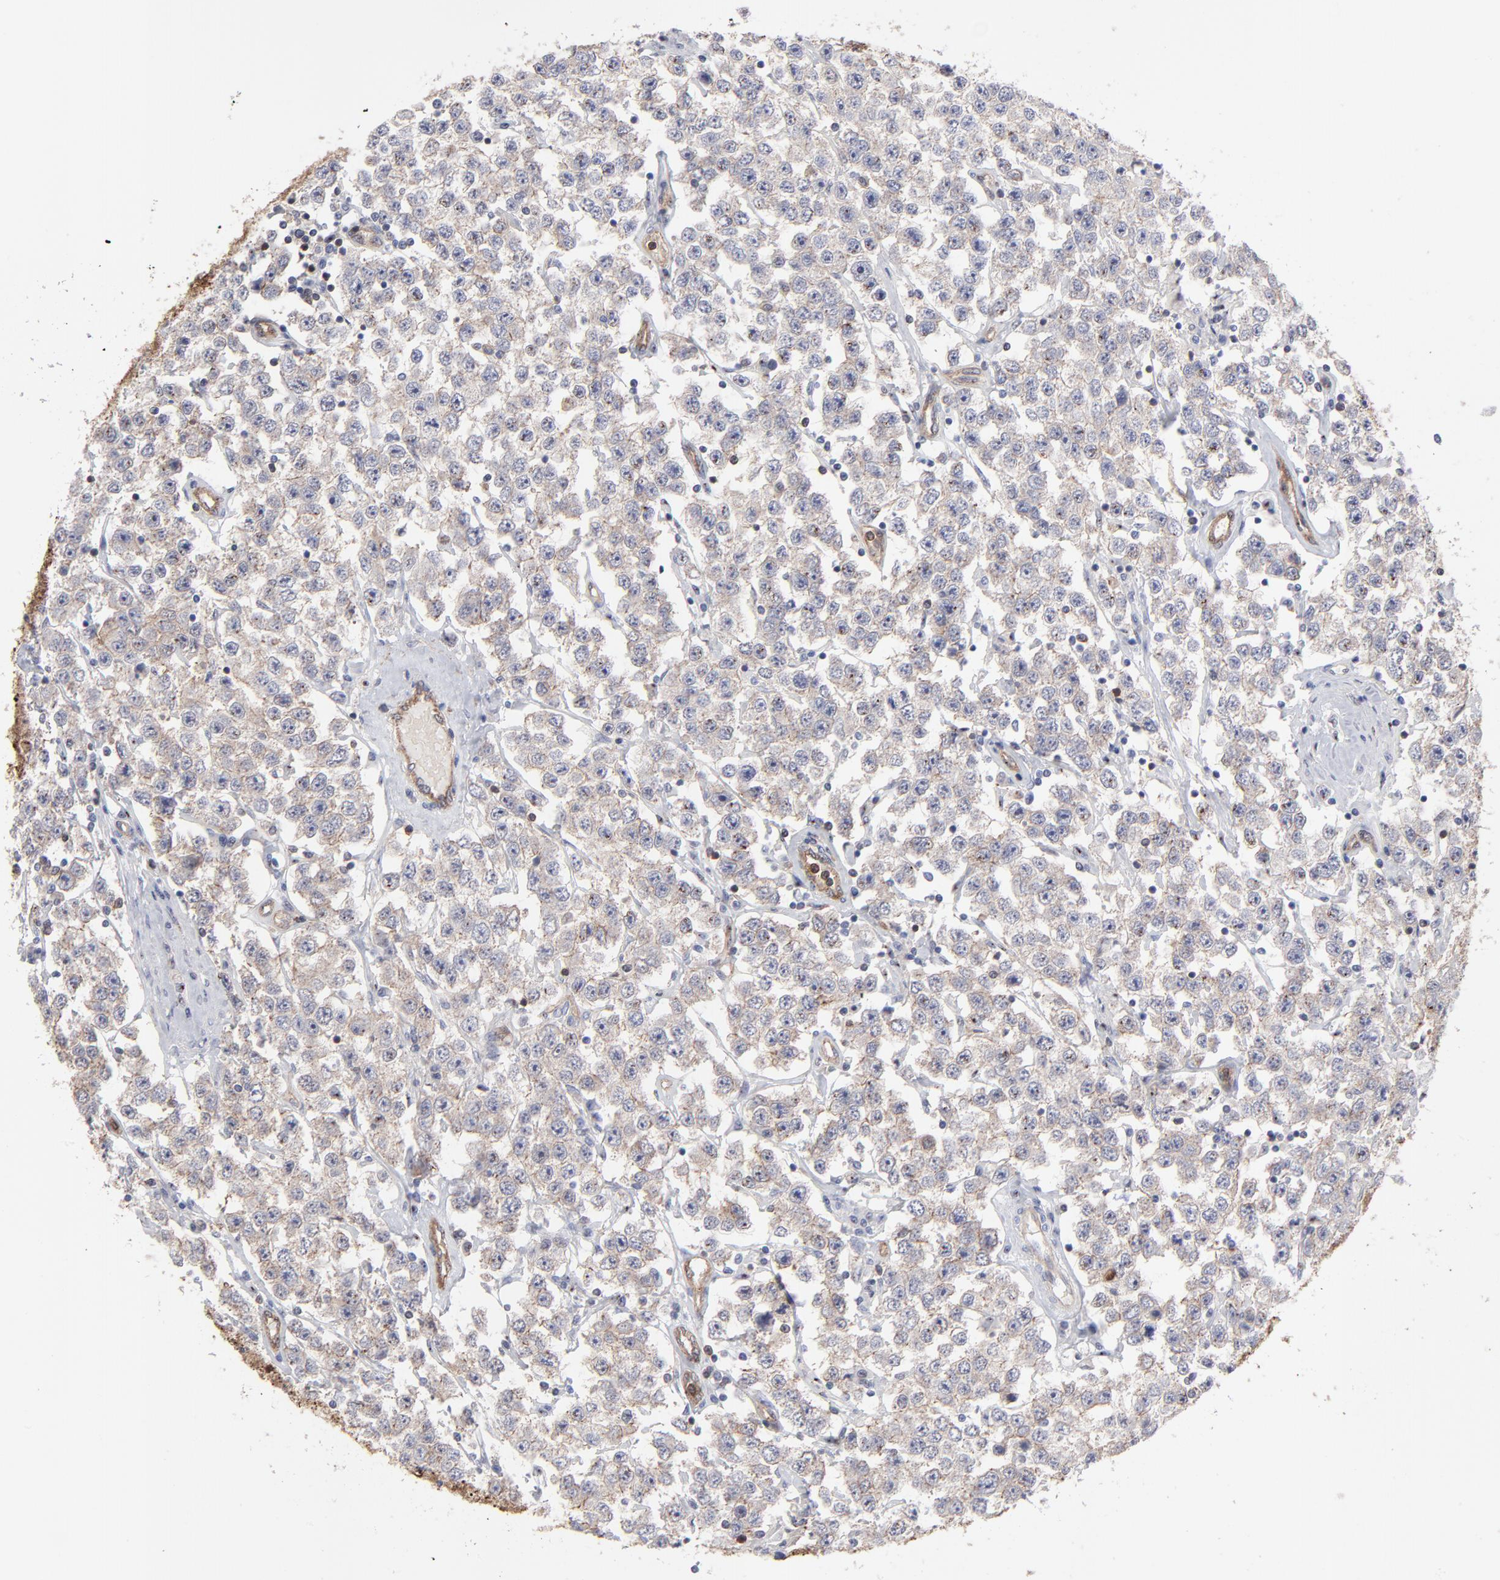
{"staining": {"intensity": "strong", "quantity": ">75%", "location": "cytoplasmic/membranous"}, "tissue": "testis cancer", "cell_type": "Tumor cells", "image_type": "cancer", "snomed": [{"axis": "morphology", "description": "Seminoma, NOS"}, {"axis": "topography", "description": "Testis"}], "caption": "Immunohistochemical staining of human seminoma (testis) shows high levels of strong cytoplasmic/membranous protein staining in approximately >75% of tumor cells. The protein of interest is stained brown, and the nuclei are stained in blue (DAB IHC with brightfield microscopy, high magnification).", "gene": "PXN", "patient": {"sex": "male", "age": 52}}